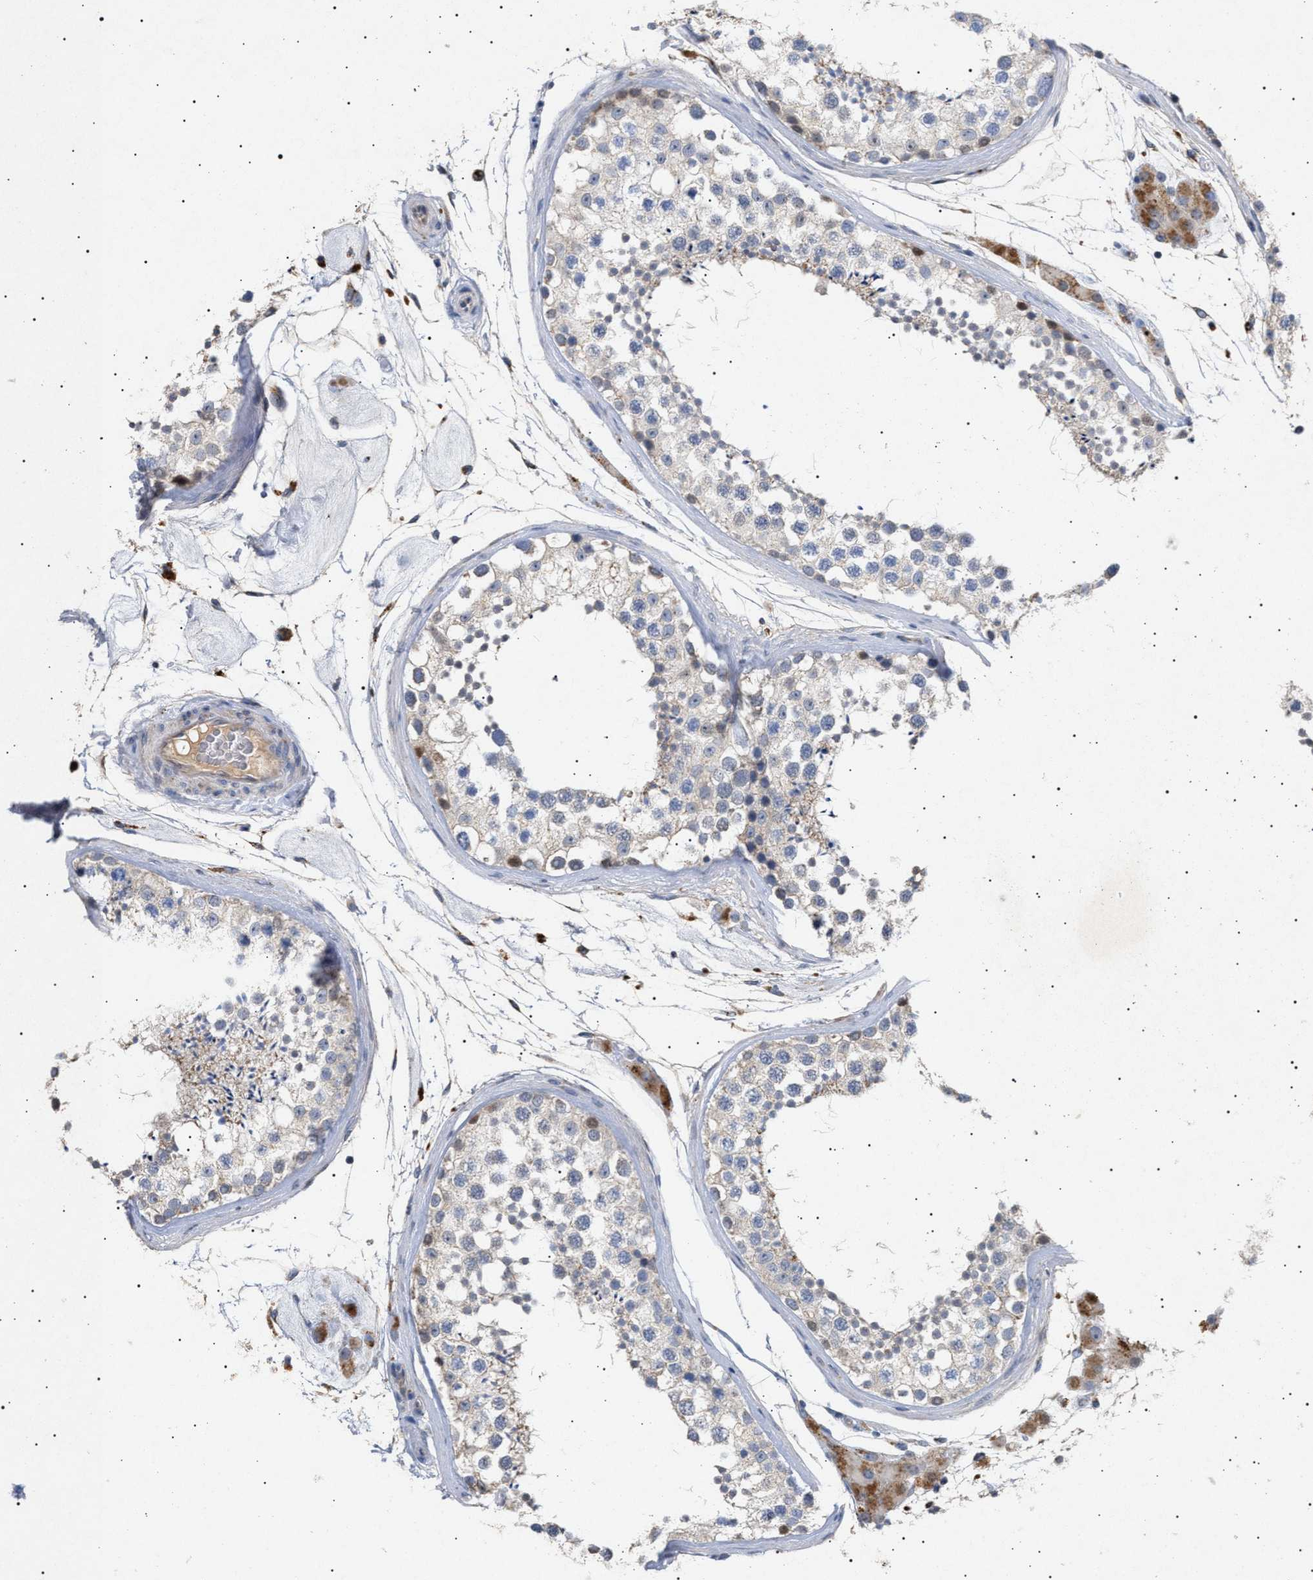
{"staining": {"intensity": "weak", "quantity": "<25%", "location": "cytoplasmic/membranous"}, "tissue": "testis", "cell_type": "Cells in seminiferous ducts", "image_type": "normal", "snomed": [{"axis": "morphology", "description": "Normal tissue, NOS"}, {"axis": "topography", "description": "Testis"}], "caption": "High power microscopy photomicrograph of an immunohistochemistry photomicrograph of benign testis, revealing no significant expression in cells in seminiferous ducts.", "gene": "SIRT5", "patient": {"sex": "male", "age": 46}}